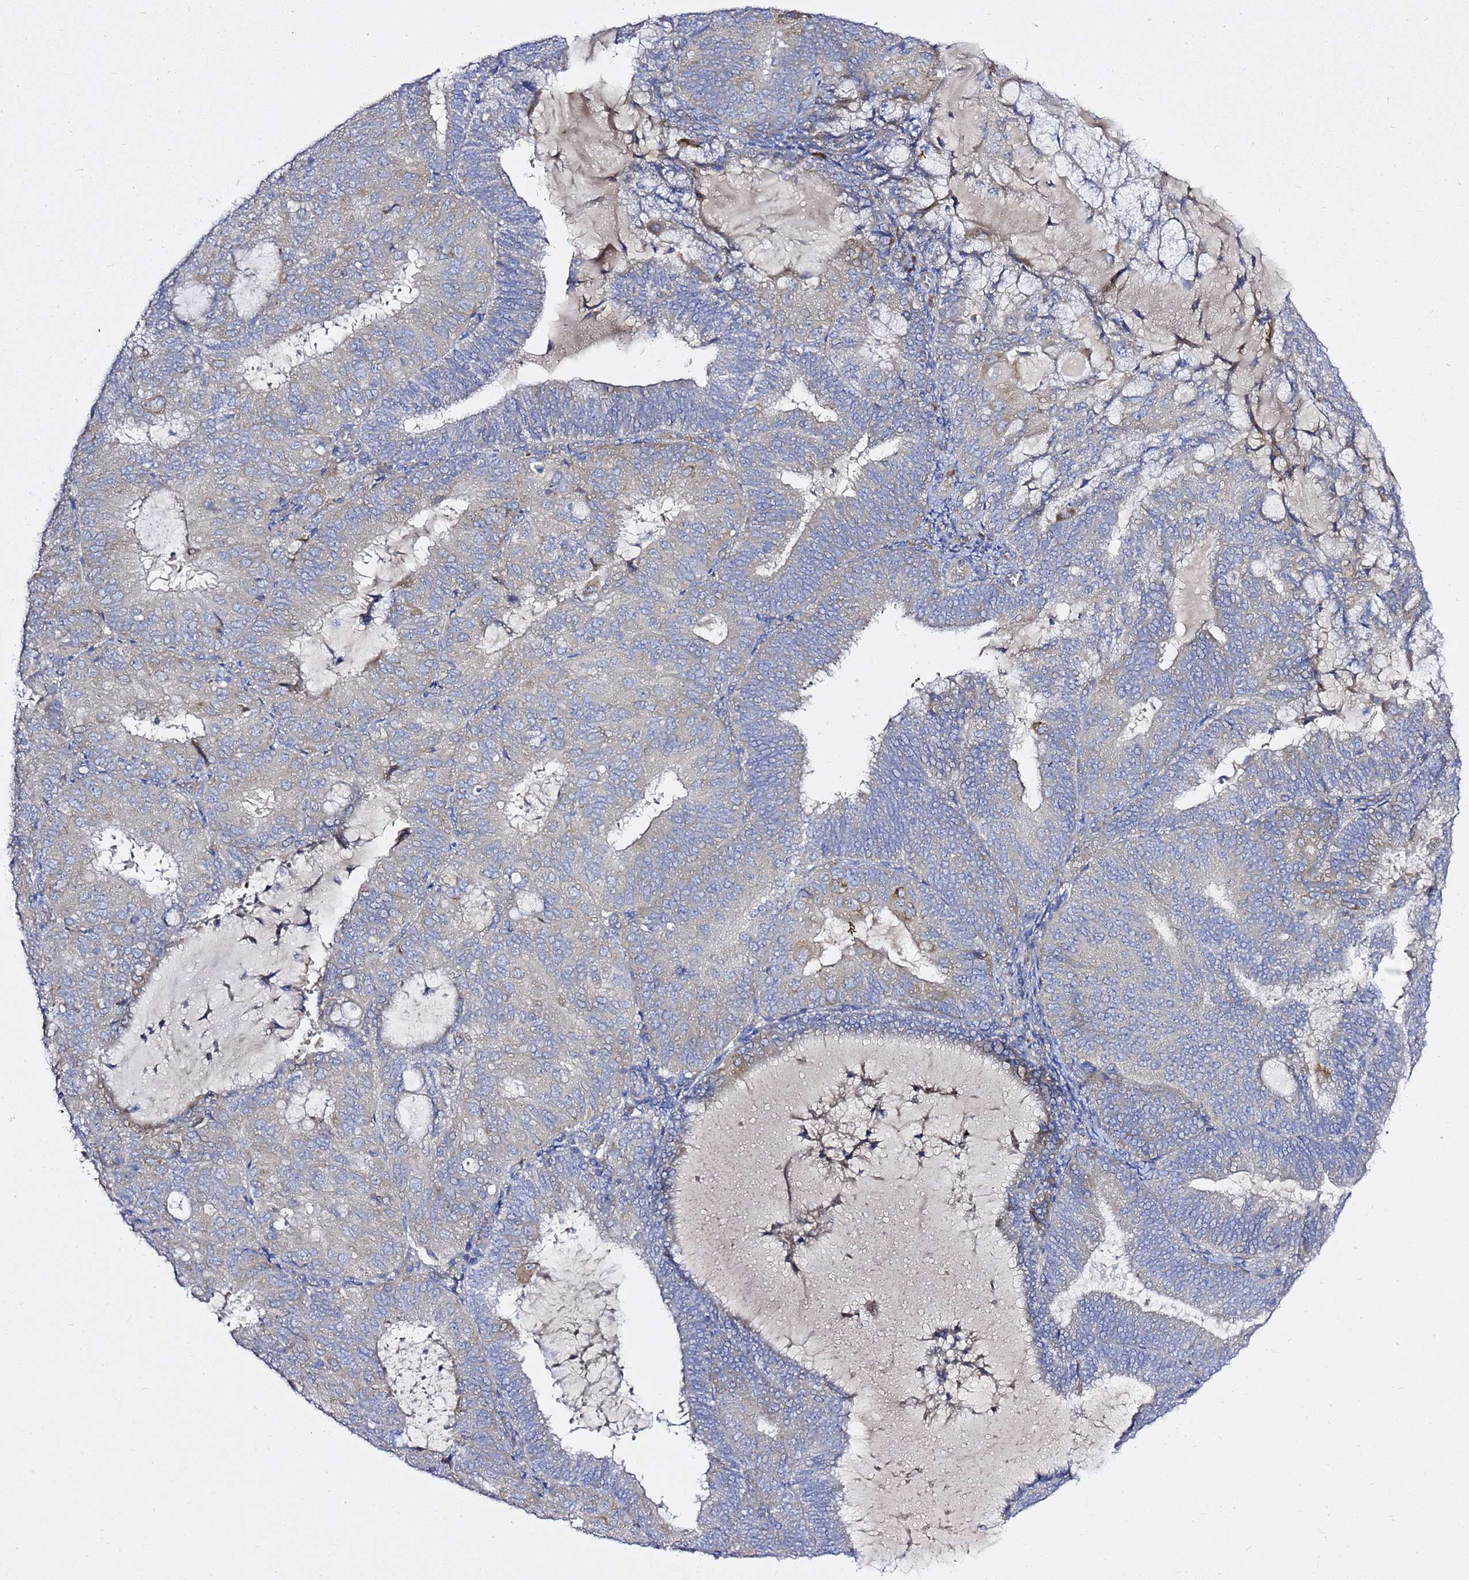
{"staining": {"intensity": "weak", "quantity": "<25%", "location": "cytoplasmic/membranous"}, "tissue": "endometrial cancer", "cell_type": "Tumor cells", "image_type": "cancer", "snomed": [{"axis": "morphology", "description": "Adenocarcinoma, NOS"}, {"axis": "topography", "description": "Endometrium"}], "caption": "DAB (3,3'-diaminobenzidine) immunohistochemical staining of endometrial adenocarcinoma displays no significant positivity in tumor cells.", "gene": "MON1B", "patient": {"sex": "female", "age": 81}}